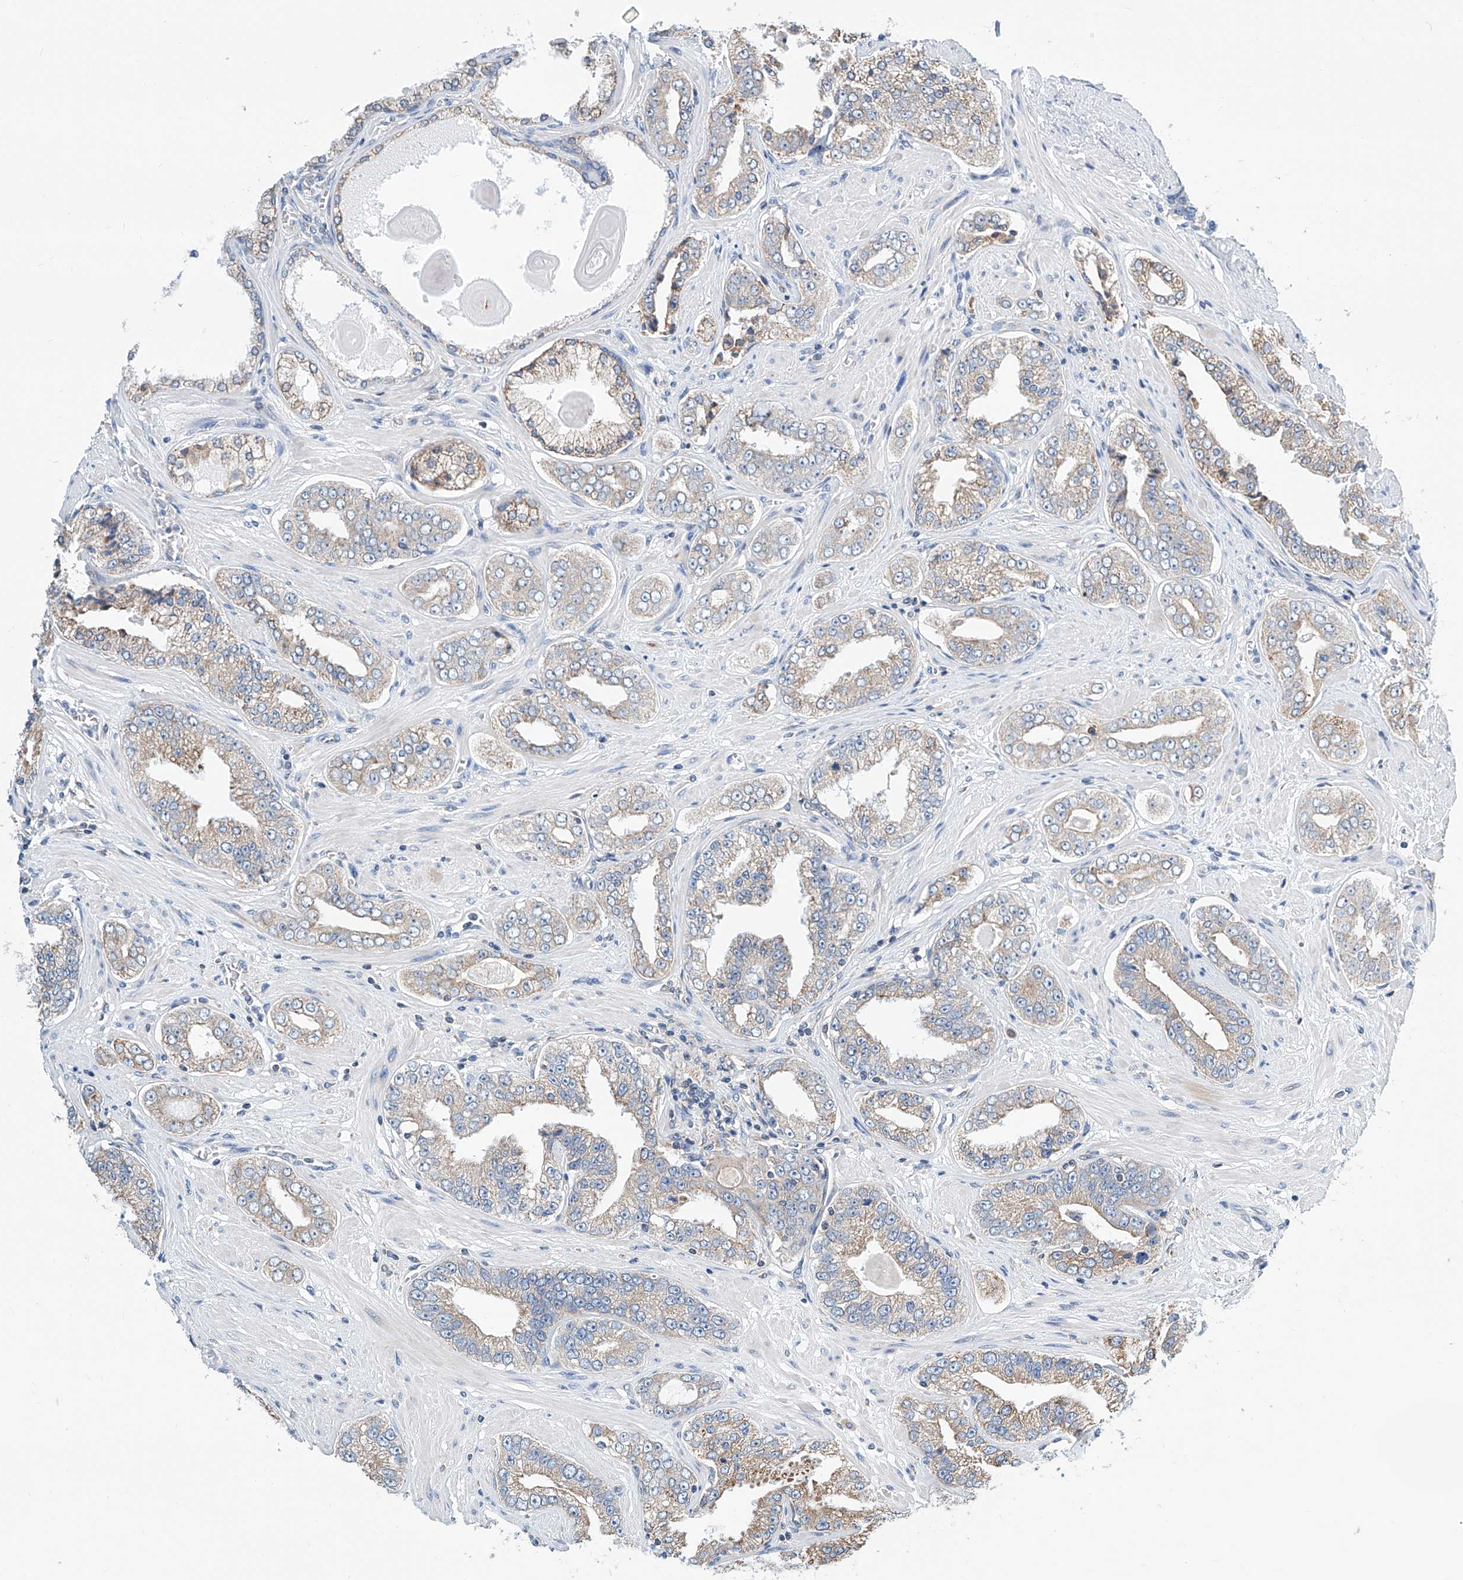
{"staining": {"intensity": "weak", "quantity": "25%-75%", "location": "cytoplasmic/membranous"}, "tissue": "prostate cancer", "cell_type": "Tumor cells", "image_type": "cancer", "snomed": [{"axis": "morphology", "description": "Adenocarcinoma, High grade"}, {"axis": "topography", "description": "Prostate"}], "caption": "Tumor cells reveal weak cytoplasmic/membranous positivity in about 25%-75% of cells in high-grade adenocarcinoma (prostate). Ihc stains the protein in brown and the nuclei are stained blue.", "gene": "MAD2L1", "patient": {"sex": "male", "age": 71}}